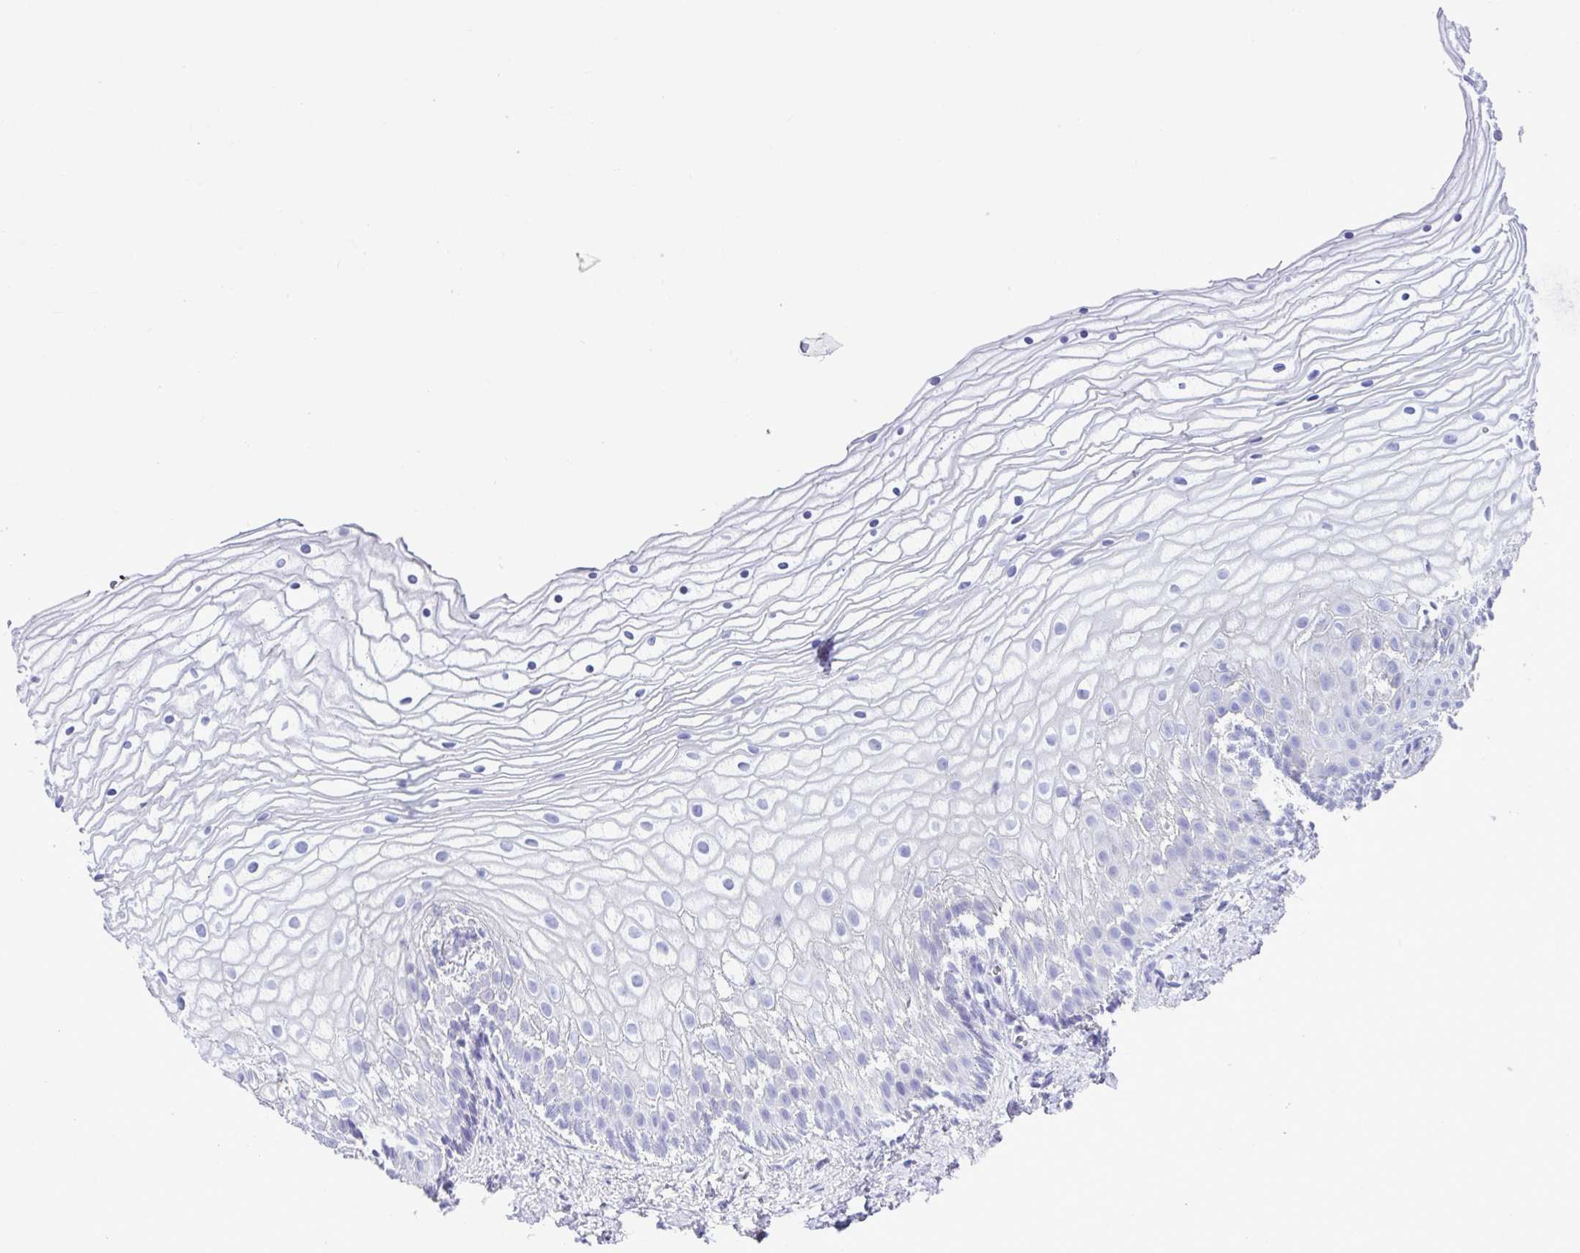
{"staining": {"intensity": "negative", "quantity": "none", "location": "none"}, "tissue": "vagina", "cell_type": "Squamous epithelial cells", "image_type": "normal", "snomed": [{"axis": "morphology", "description": "Normal tissue, NOS"}, {"axis": "topography", "description": "Vagina"}], "caption": "Immunohistochemistry histopathology image of normal human vagina stained for a protein (brown), which exhibits no staining in squamous epithelial cells. (DAB immunohistochemistry, high magnification).", "gene": "ISL1", "patient": {"sex": "female", "age": 56}}